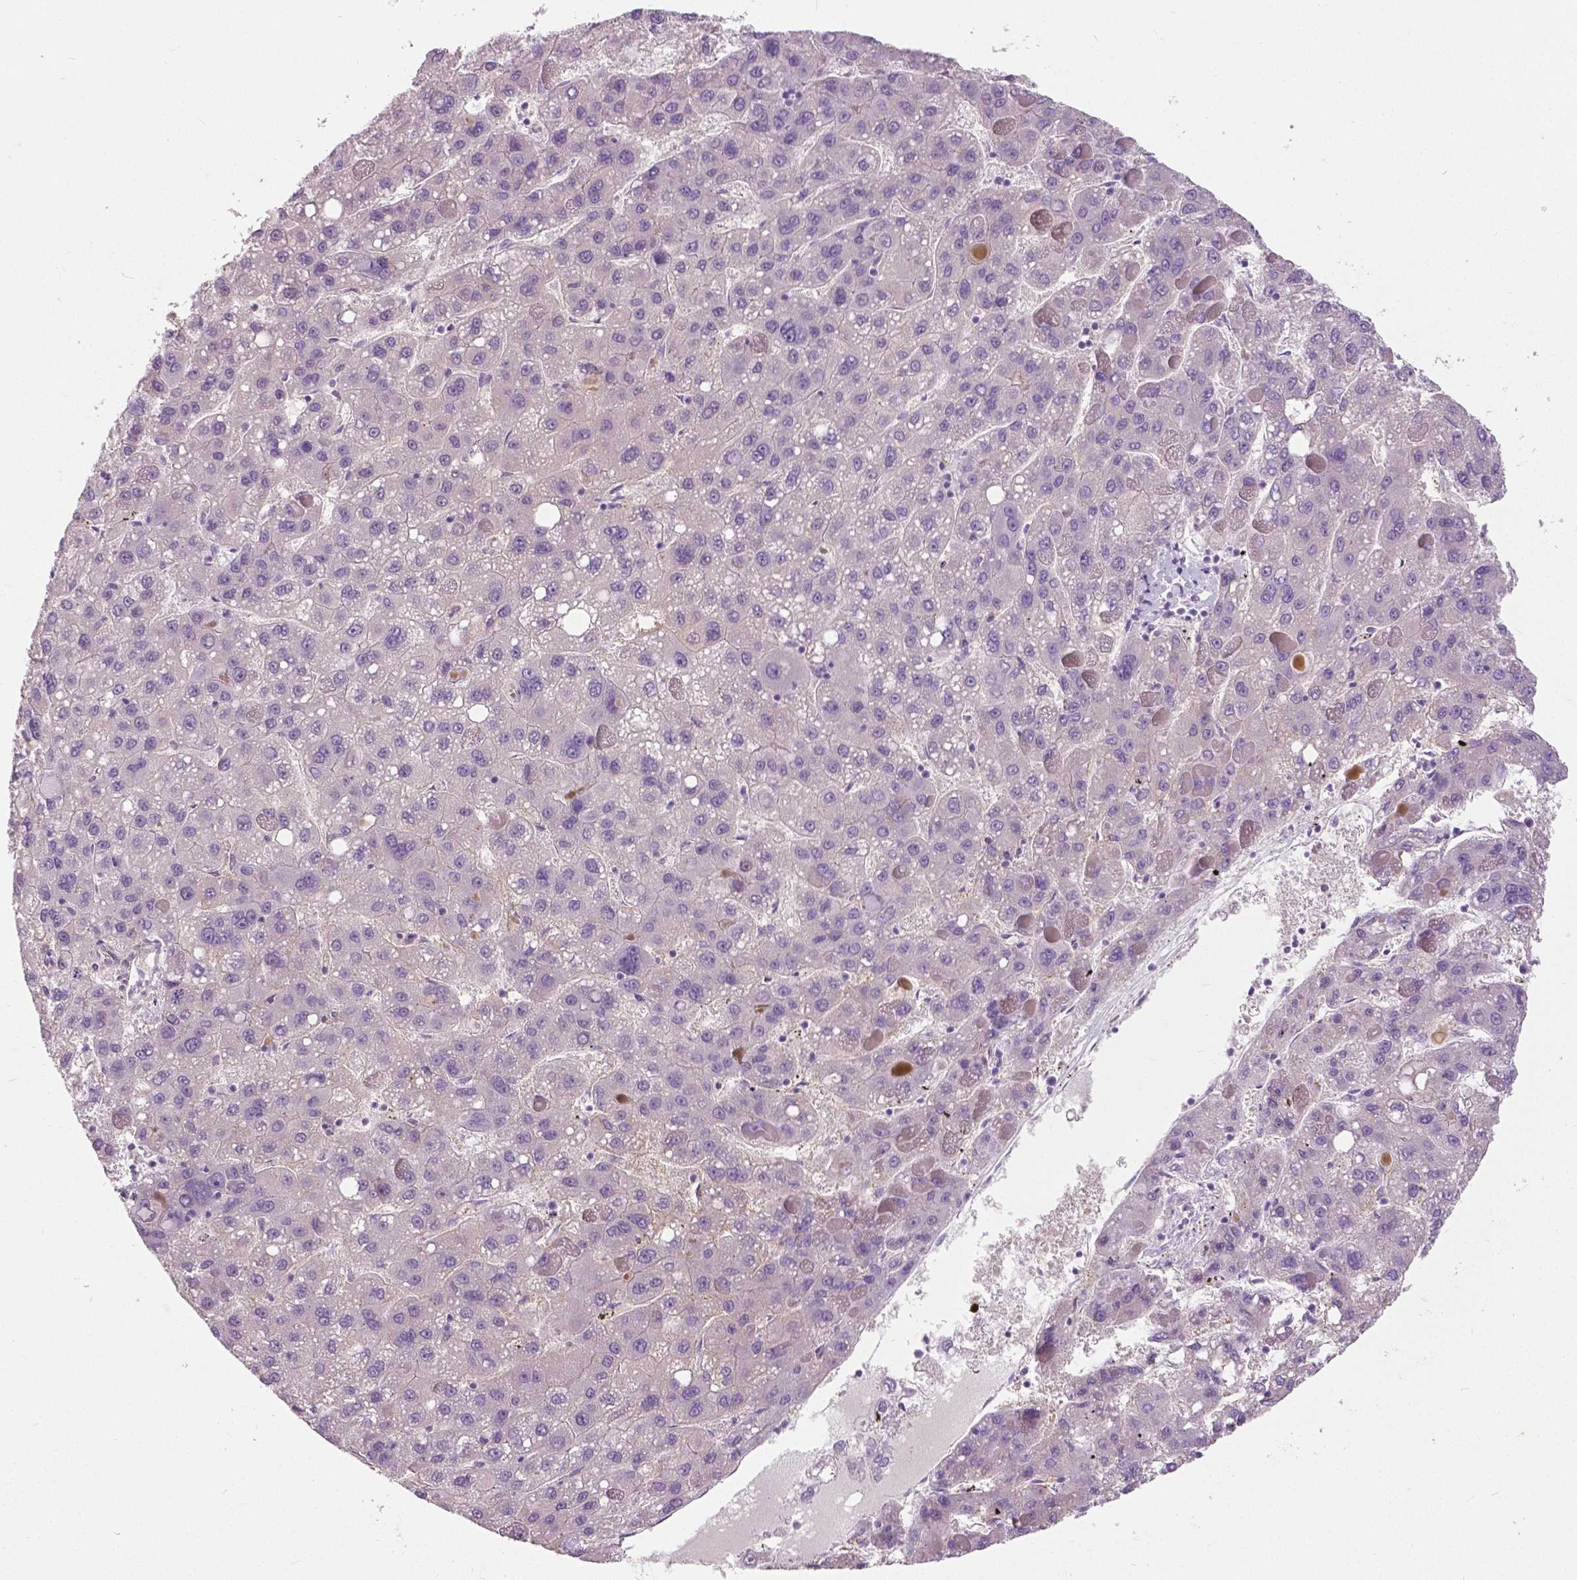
{"staining": {"intensity": "negative", "quantity": "none", "location": "none"}, "tissue": "liver cancer", "cell_type": "Tumor cells", "image_type": "cancer", "snomed": [{"axis": "morphology", "description": "Carcinoma, Hepatocellular, NOS"}, {"axis": "topography", "description": "Liver"}], "caption": "A high-resolution image shows immunohistochemistry staining of hepatocellular carcinoma (liver), which shows no significant staining in tumor cells.", "gene": "FOXA1", "patient": {"sex": "female", "age": 82}}